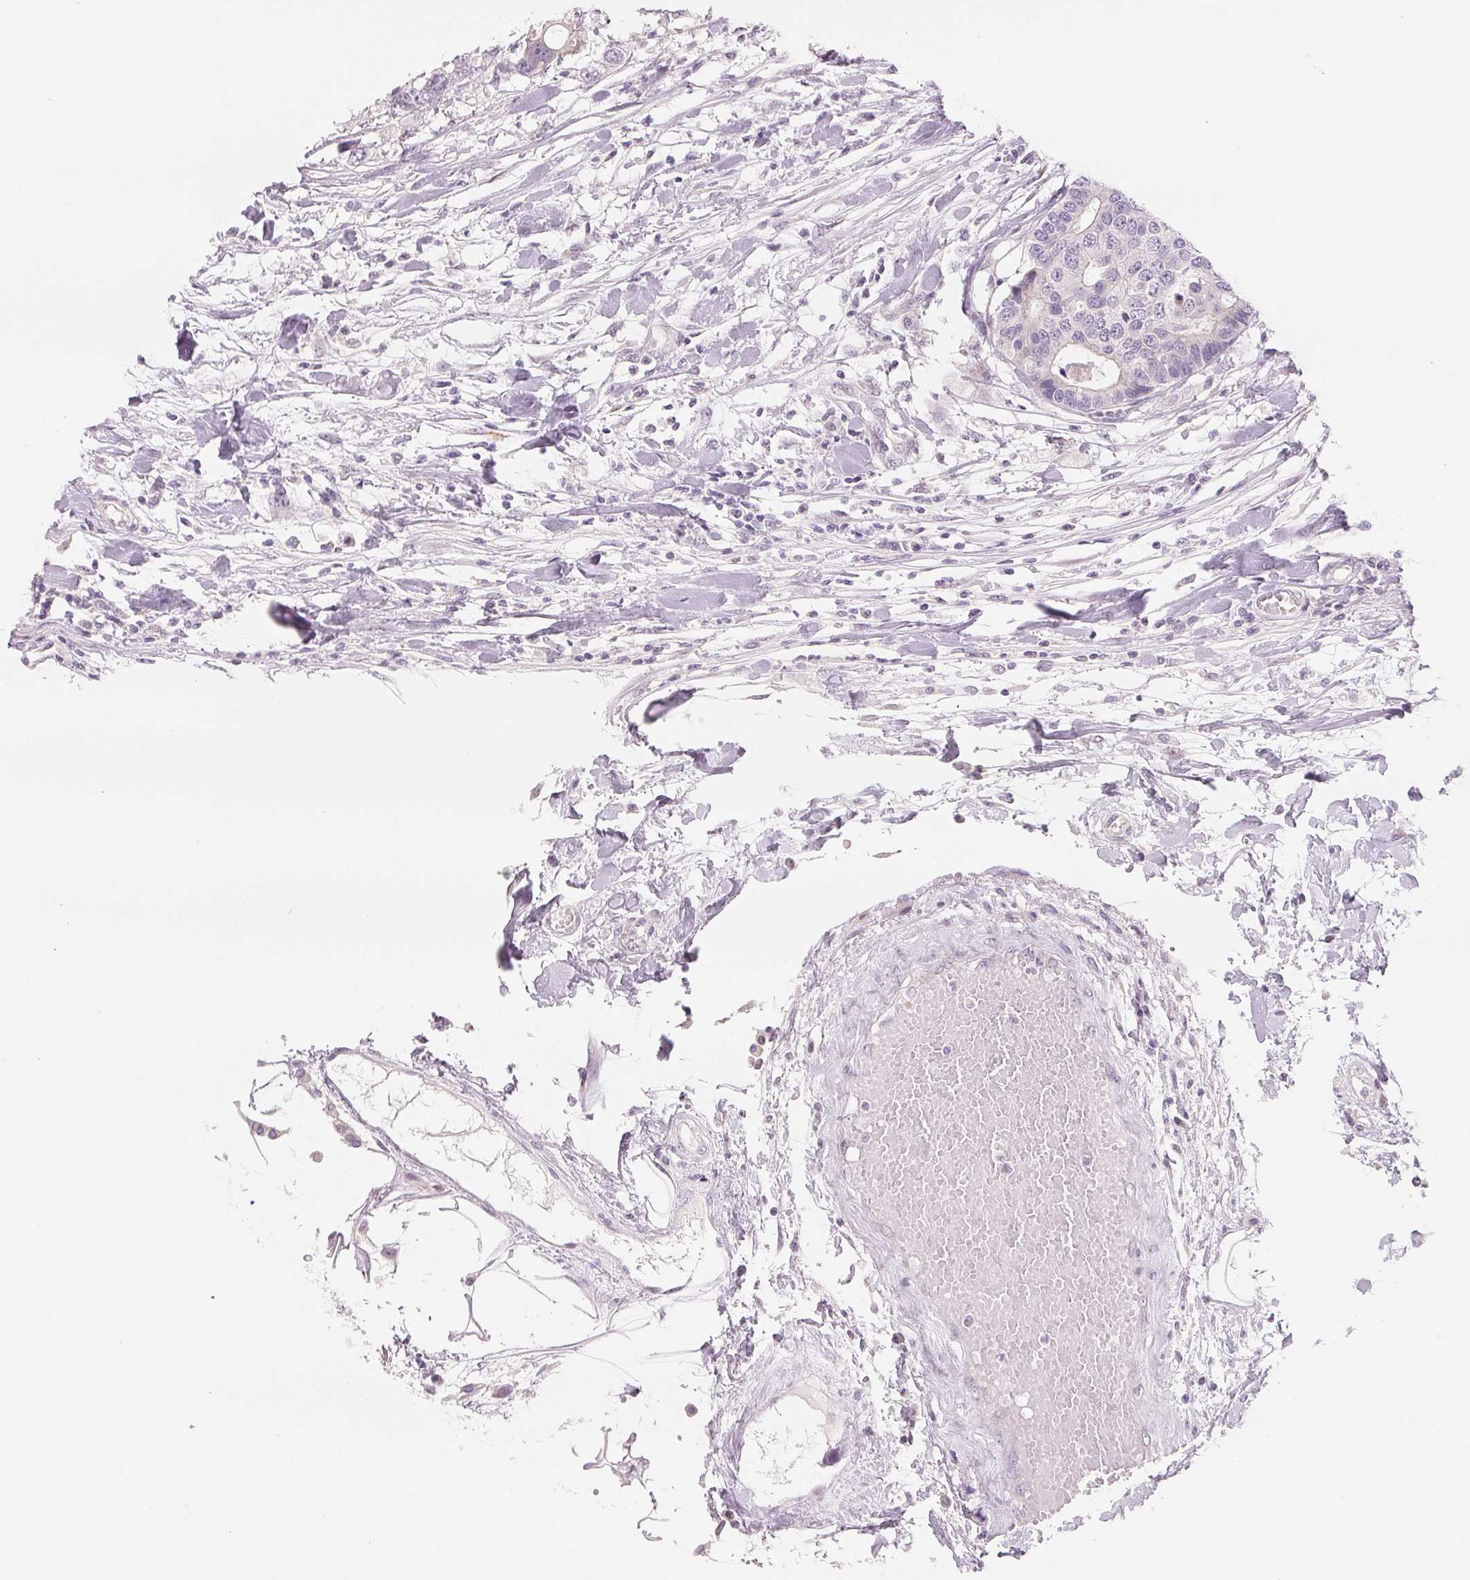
{"staining": {"intensity": "negative", "quantity": "none", "location": "none"}, "tissue": "colorectal cancer", "cell_type": "Tumor cells", "image_type": "cancer", "snomed": [{"axis": "morphology", "description": "Adenocarcinoma, NOS"}, {"axis": "topography", "description": "Colon"}], "caption": "Colorectal adenocarcinoma was stained to show a protein in brown. There is no significant expression in tumor cells. (Stains: DAB IHC with hematoxylin counter stain, Microscopy: brightfield microscopy at high magnification).", "gene": "CCDC168", "patient": {"sex": "male", "age": 77}}